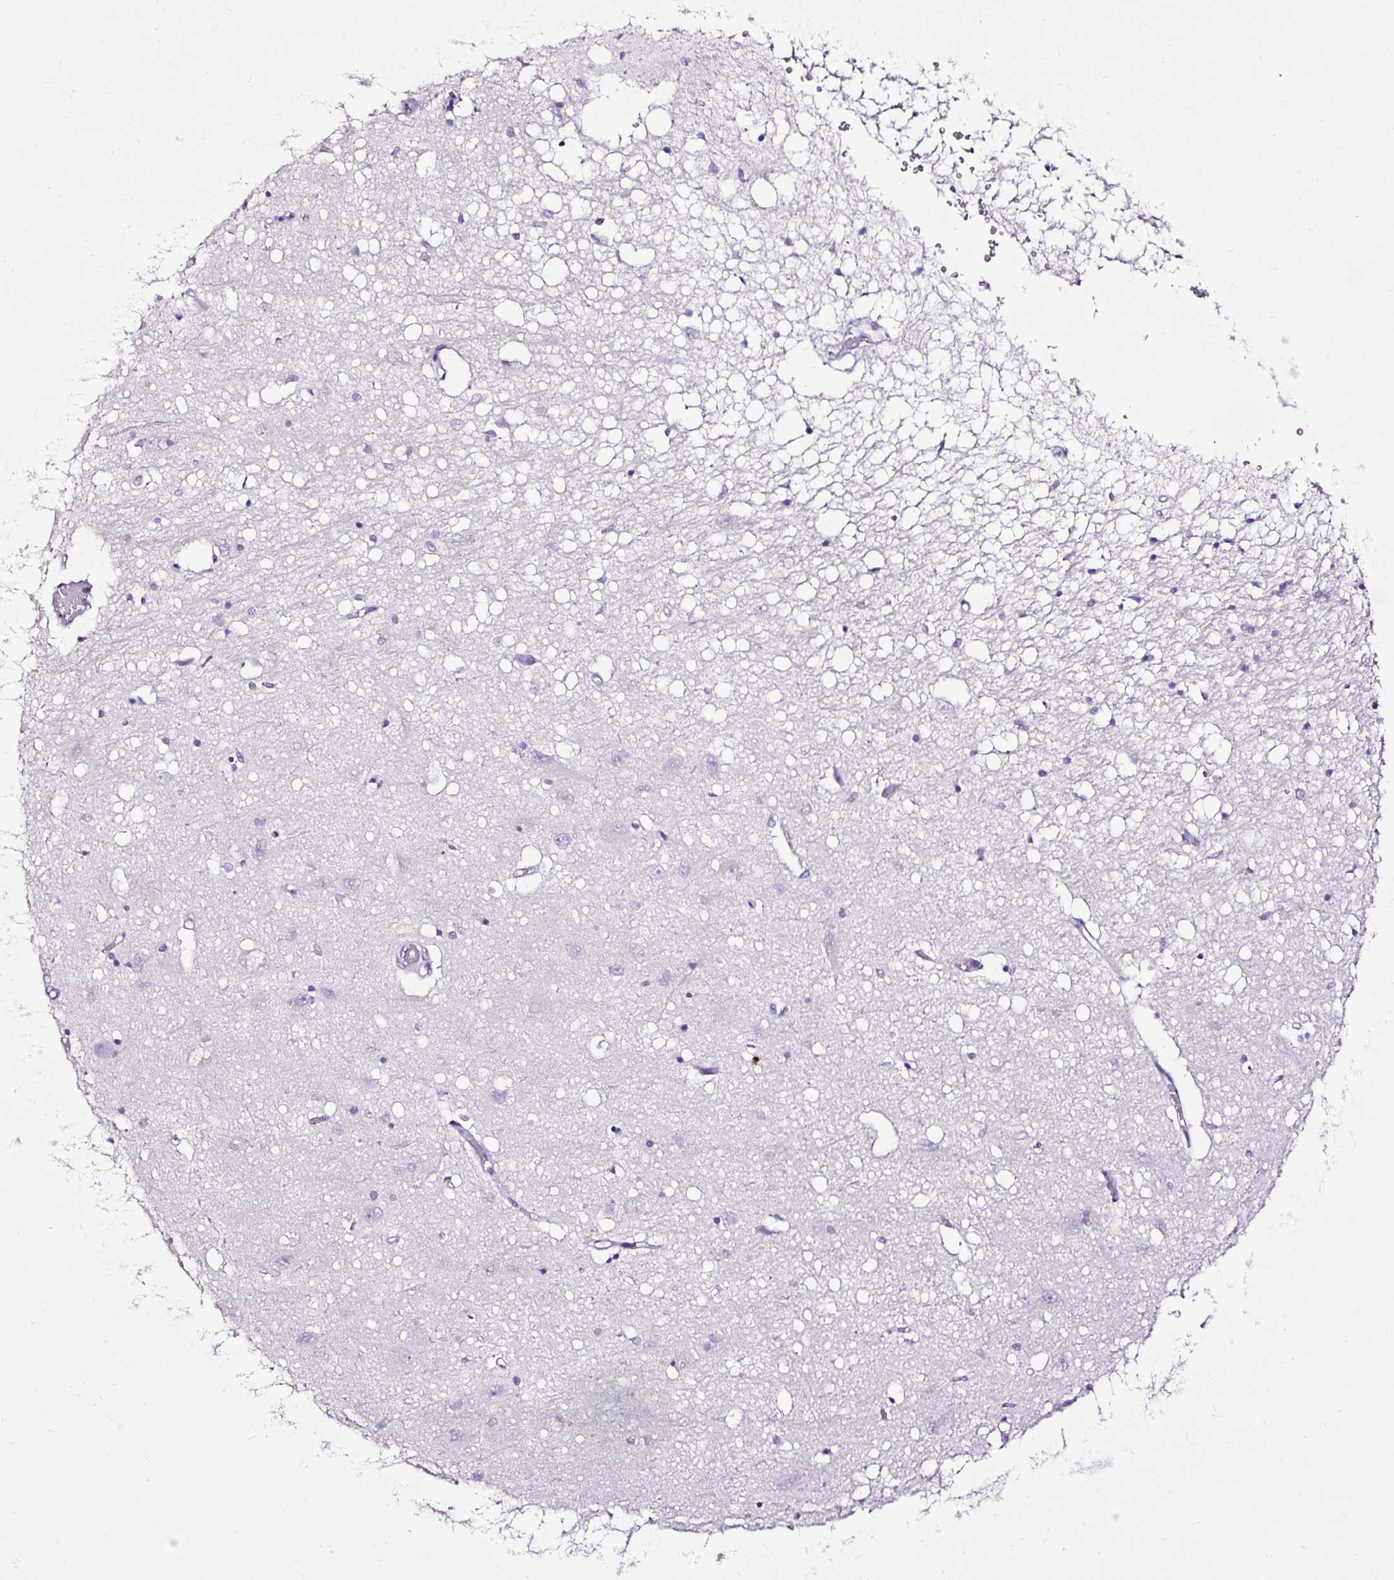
{"staining": {"intensity": "negative", "quantity": "none", "location": "none"}, "tissue": "caudate", "cell_type": "Glial cells", "image_type": "normal", "snomed": [{"axis": "morphology", "description": "Normal tissue, NOS"}, {"axis": "topography", "description": "Lateral ventricle wall"}], "caption": "The micrograph exhibits no significant positivity in glial cells of caudate. (Stains: DAB immunohistochemistry with hematoxylin counter stain, Microscopy: brightfield microscopy at high magnification).", "gene": "SLC7A8", "patient": {"sex": "male", "age": 70}}